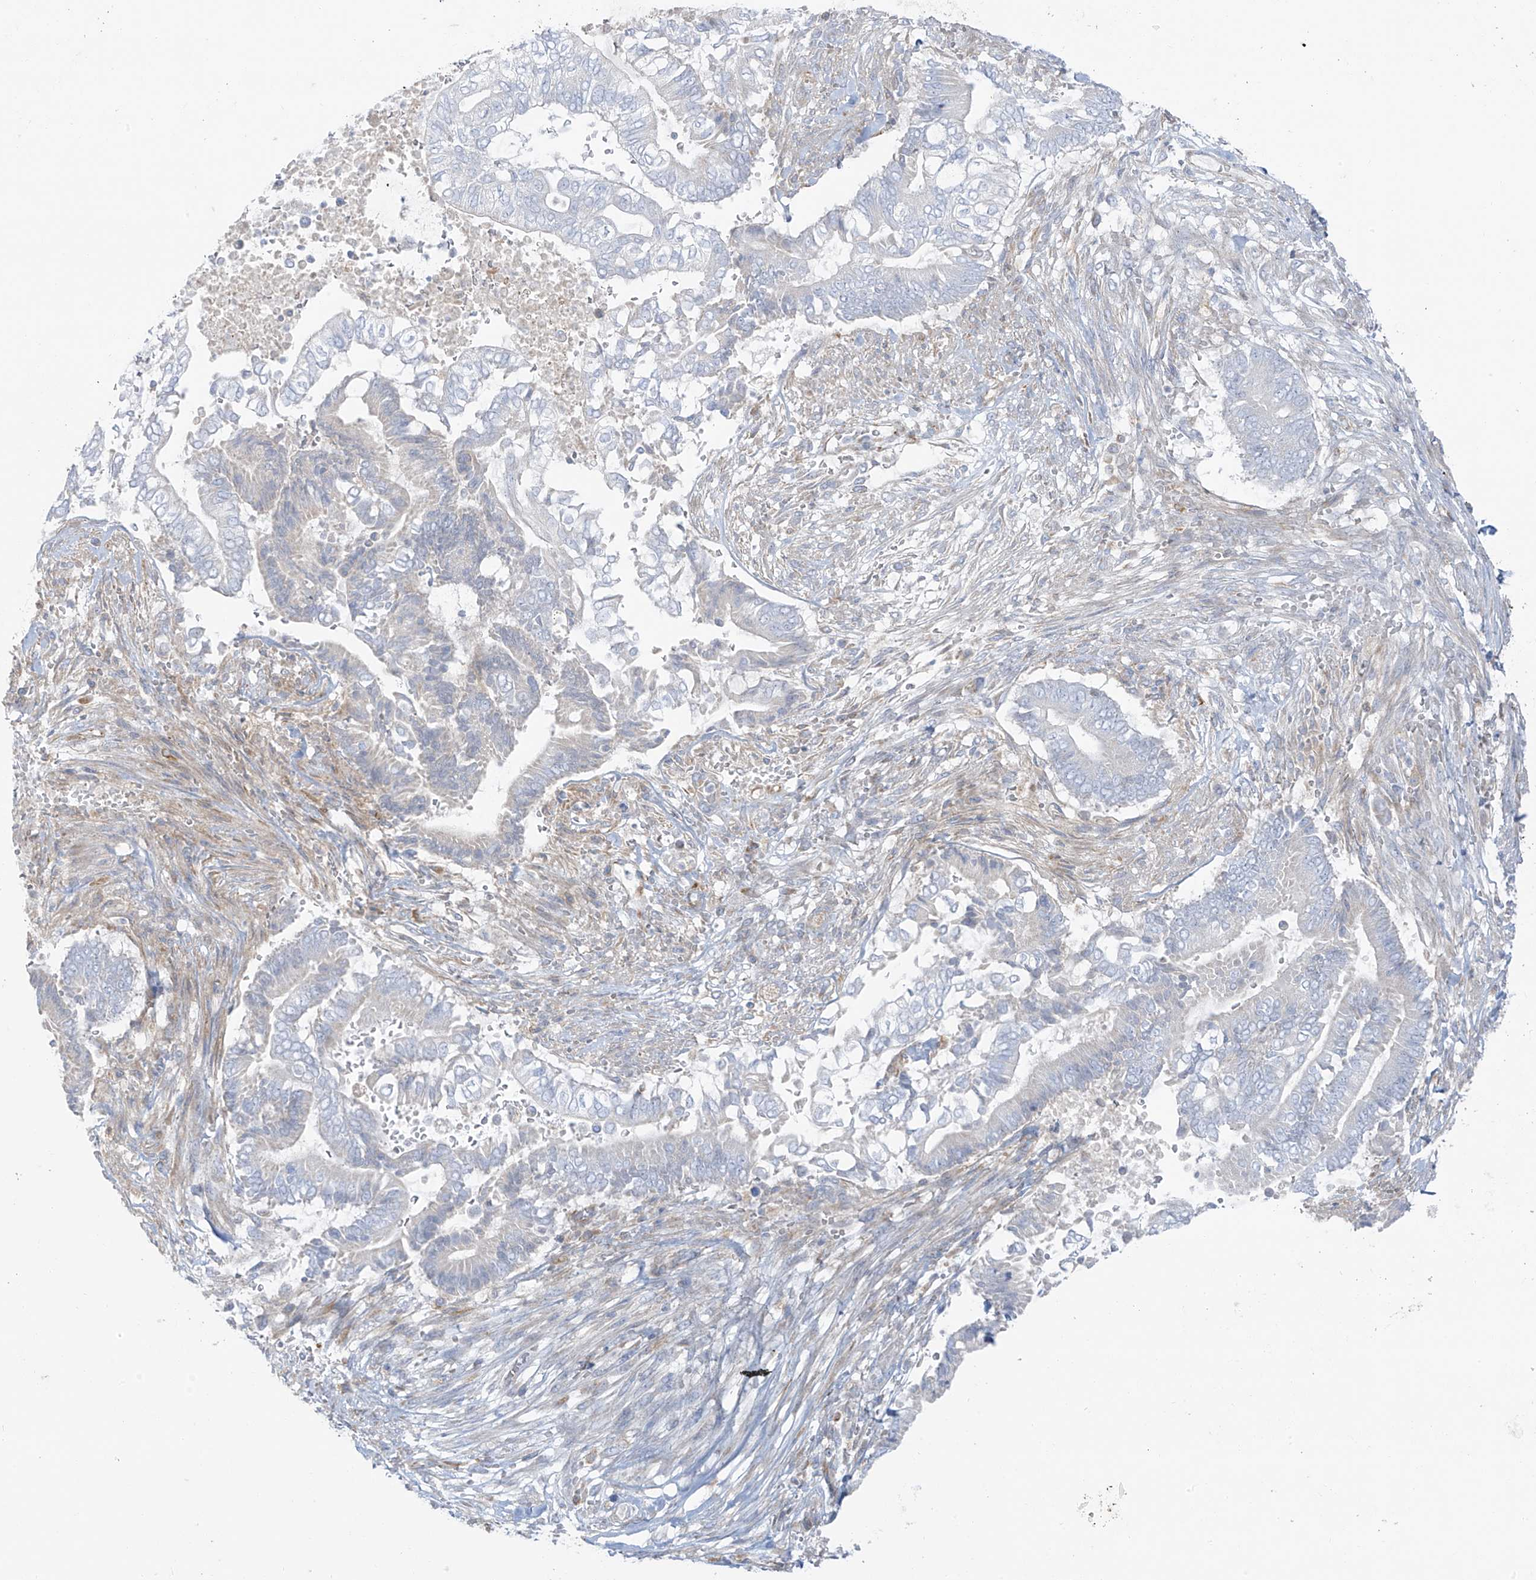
{"staining": {"intensity": "negative", "quantity": "none", "location": "none"}, "tissue": "pancreatic cancer", "cell_type": "Tumor cells", "image_type": "cancer", "snomed": [{"axis": "morphology", "description": "Adenocarcinoma, NOS"}, {"axis": "topography", "description": "Pancreas"}], "caption": "IHC photomicrograph of neoplastic tissue: pancreatic cancer stained with DAB (3,3'-diaminobenzidine) exhibits no significant protein positivity in tumor cells.", "gene": "TAL2", "patient": {"sex": "male", "age": 68}}